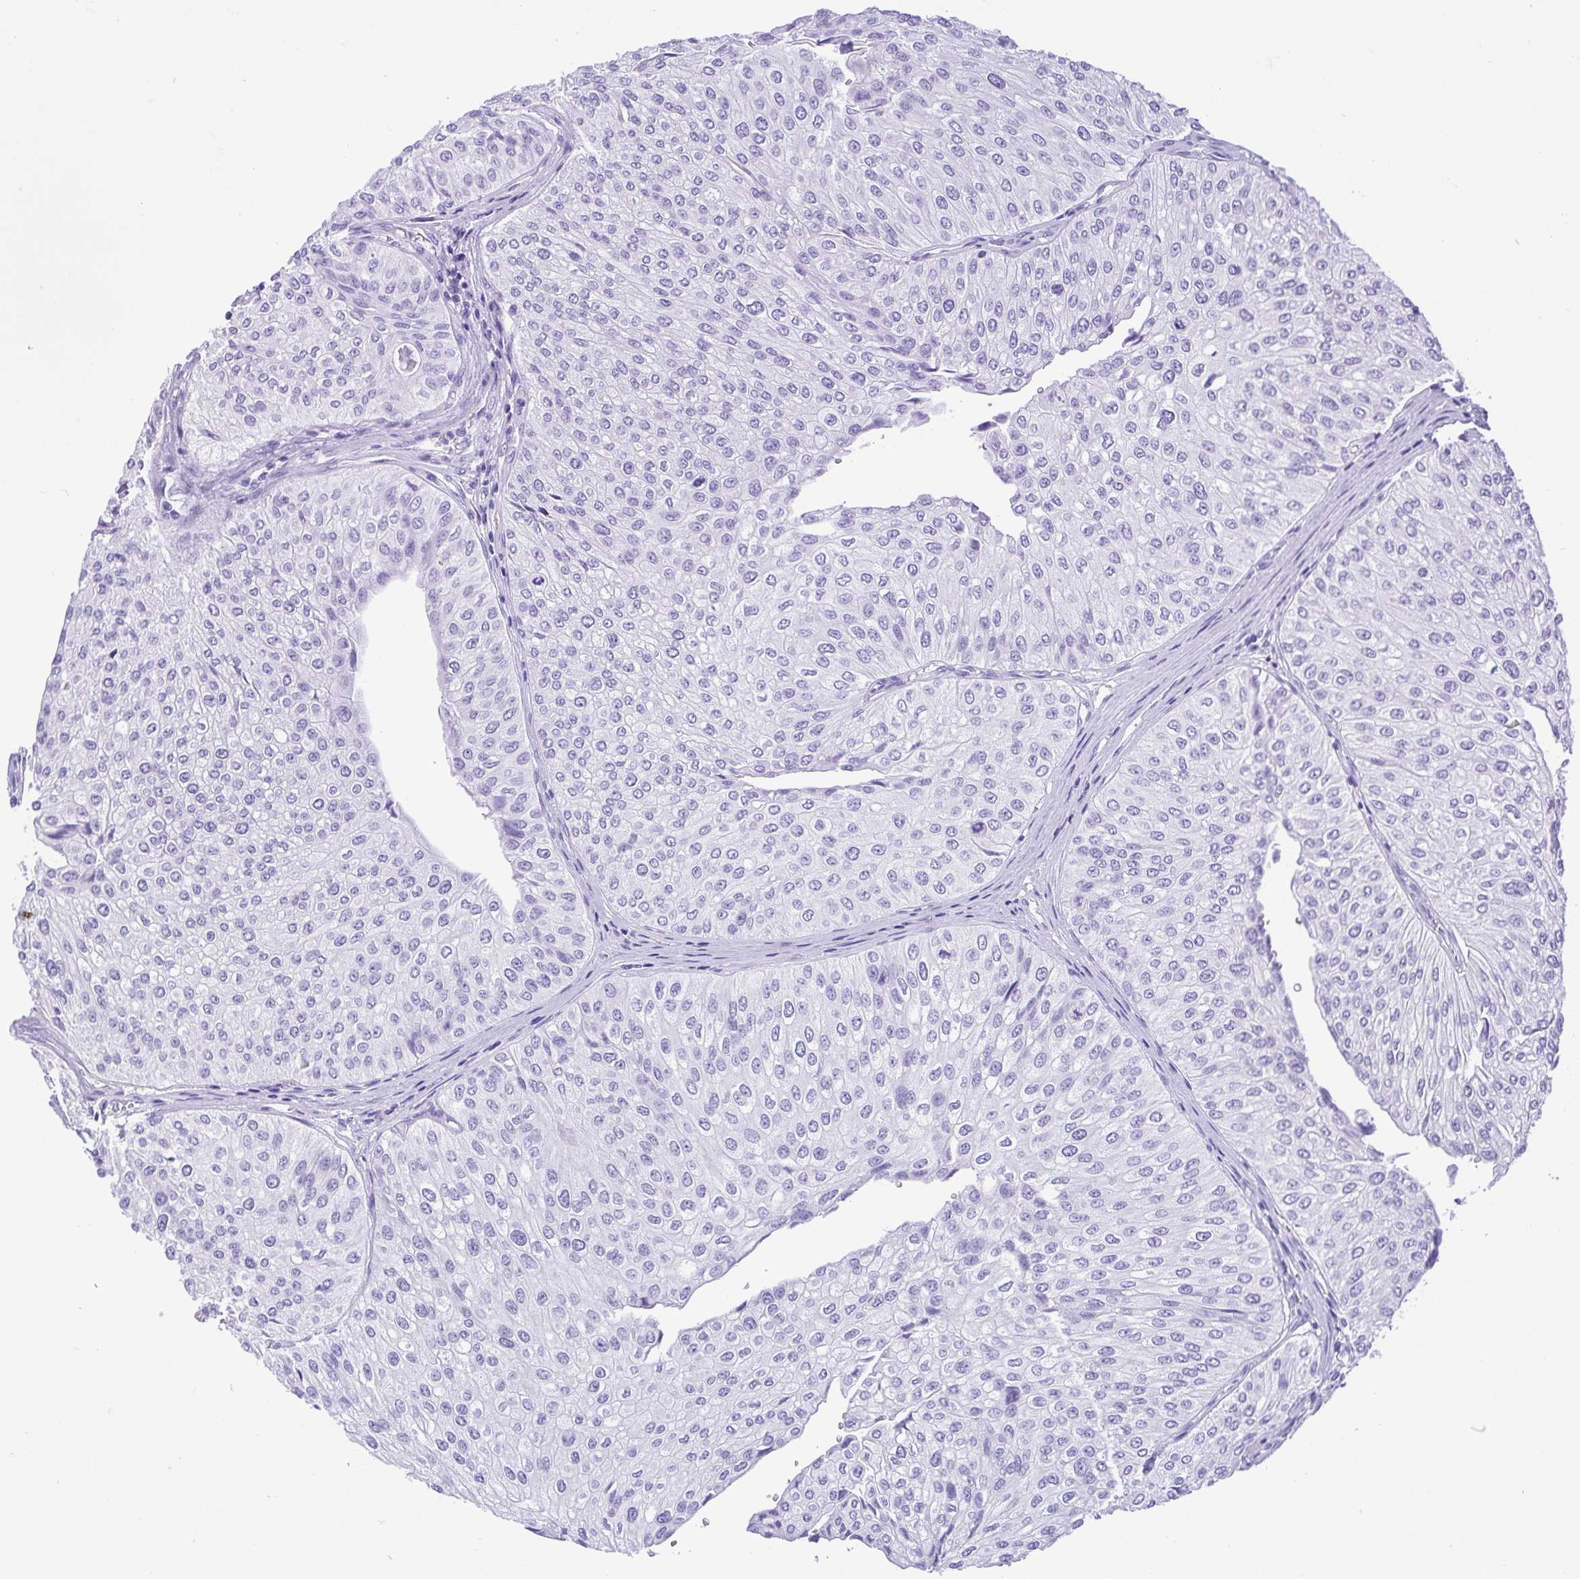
{"staining": {"intensity": "negative", "quantity": "none", "location": "none"}, "tissue": "urothelial cancer", "cell_type": "Tumor cells", "image_type": "cancer", "snomed": [{"axis": "morphology", "description": "Urothelial carcinoma, NOS"}, {"axis": "topography", "description": "Urinary bladder"}], "caption": "Transitional cell carcinoma was stained to show a protein in brown. There is no significant positivity in tumor cells.", "gene": "CDSN", "patient": {"sex": "male", "age": 67}}